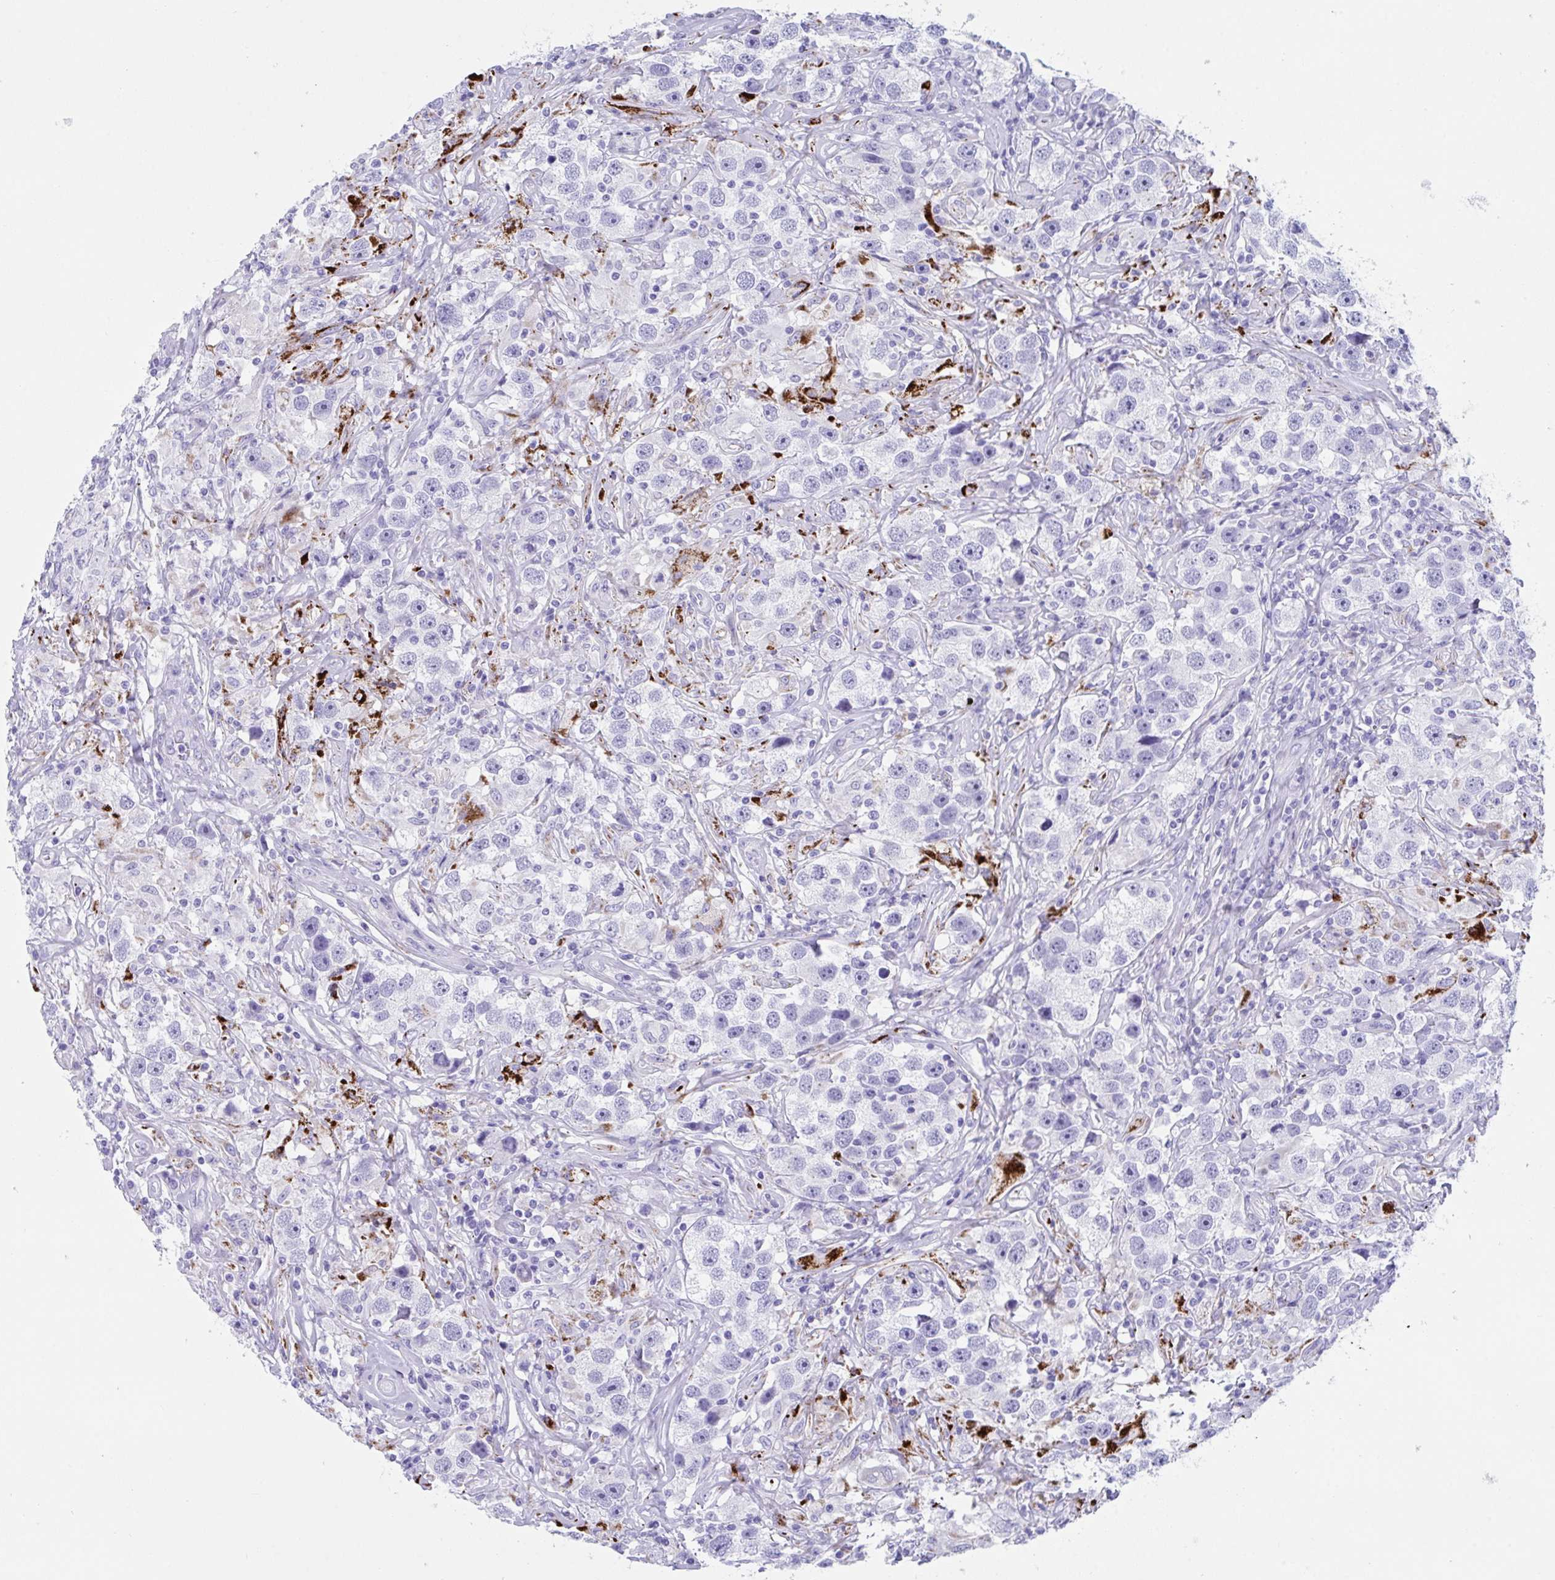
{"staining": {"intensity": "negative", "quantity": "none", "location": "none"}, "tissue": "testis cancer", "cell_type": "Tumor cells", "image_type": "cancer", "snomed": [{"axis": "morphology", "description": "Seminoma, NOS"}, {"axis": "topography", "description": "Testis"}], "caption": "The micrograph demonstrates no significant staining in tumor cells of testis cancer.", "gene": "TTC30B", "patient": {"sex": "male", "age": 49}}